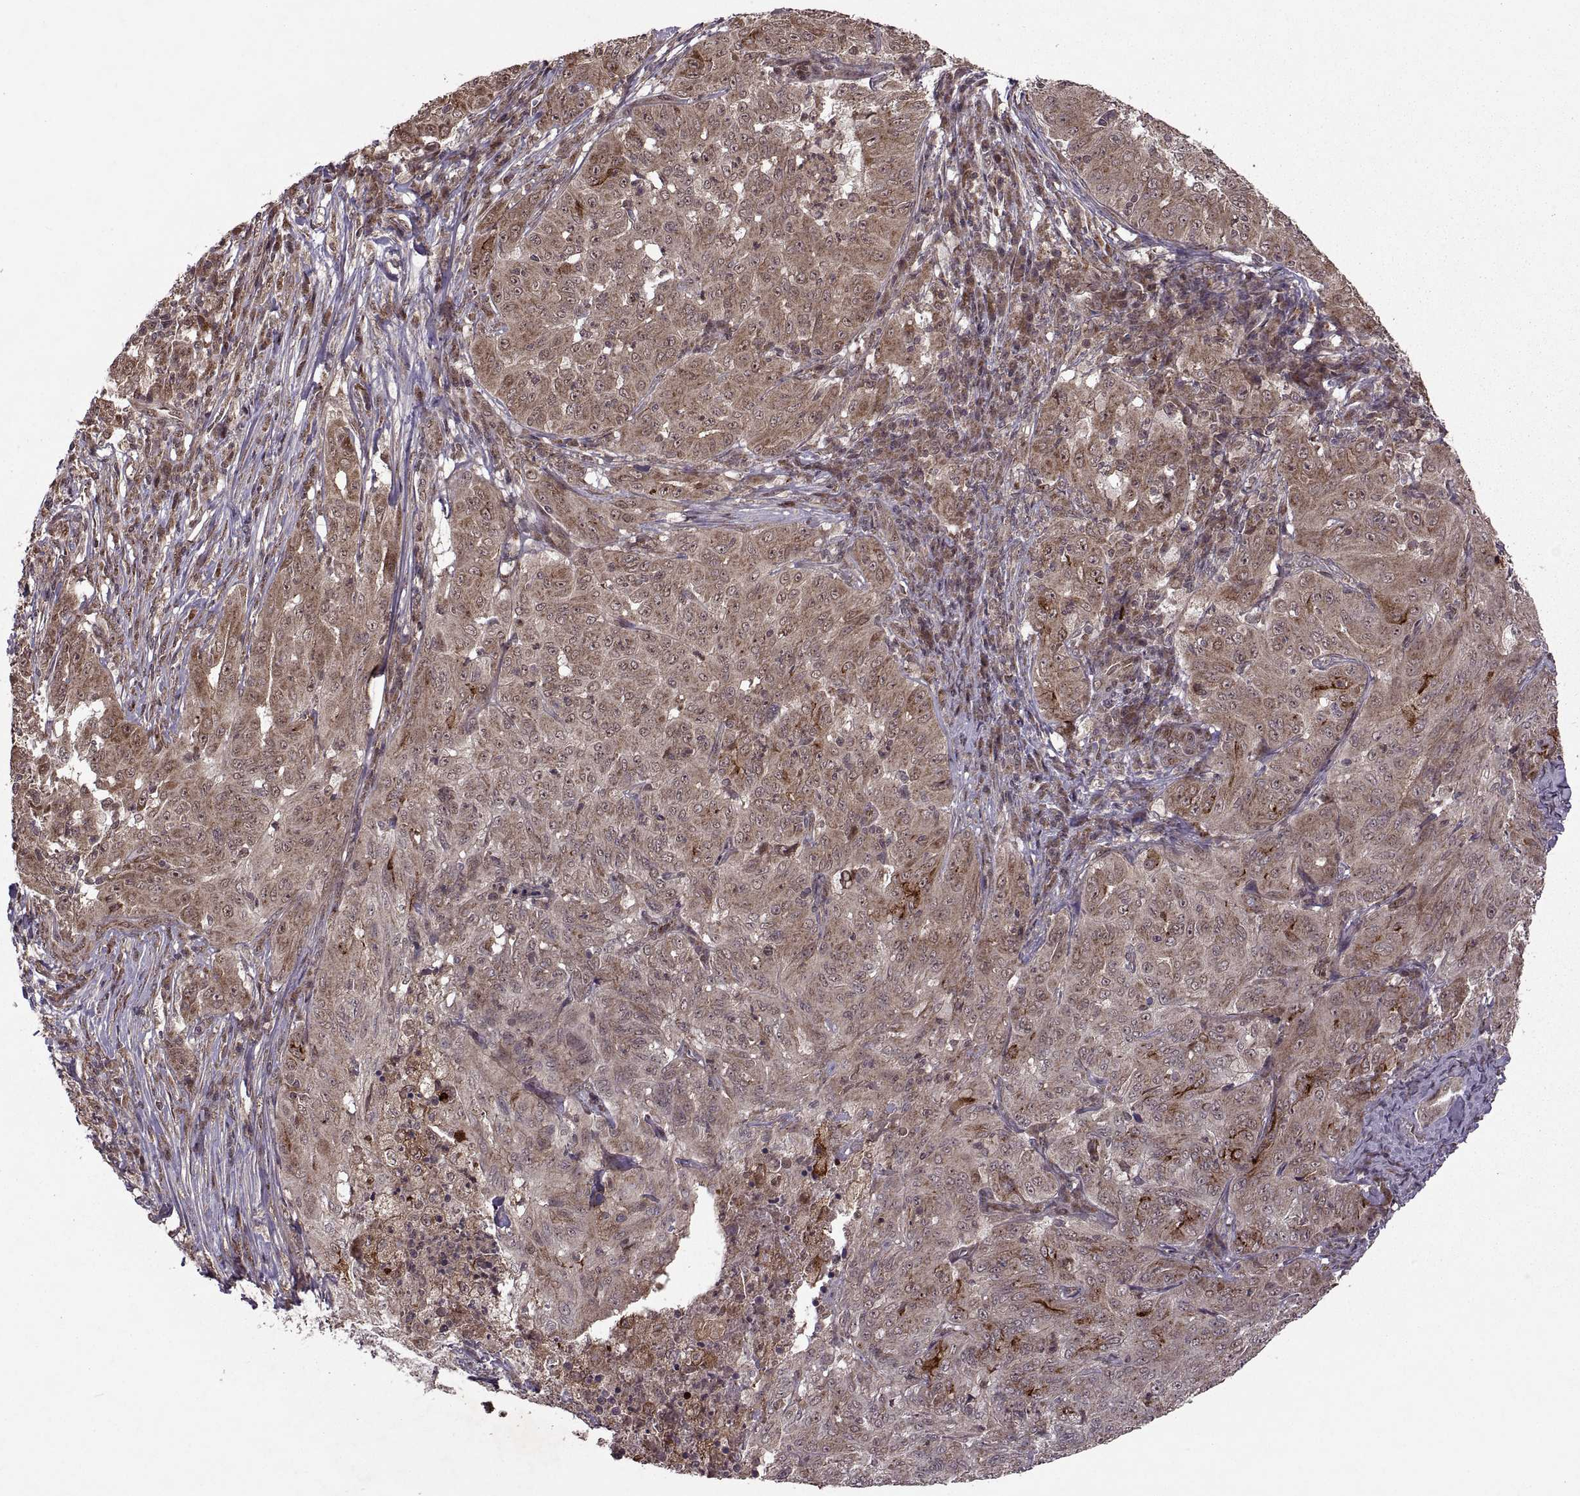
{"staining": {"intensity": "weak", "quantity": ">75%", "location": "cytoplasmic/membranous,nuclear"}, "tissue": "pancreatic cancer", "cell_type": "Tumor cells", "image_type": "cancer", "snomed": [{"axis": "morphology", "description": "Adenocarcinoma, NOS"}, {"axis": "topography", "description": "Pancreas"}], "caption": "This is an image of IHC staining of pancreatic cancer (adenocarcinoma), which shows weak staining in the cytoplasmic/membranous and nuclear of tumor cells.", "gene": "PTOV1", "patient": {"sex": "male", "age": 63}}